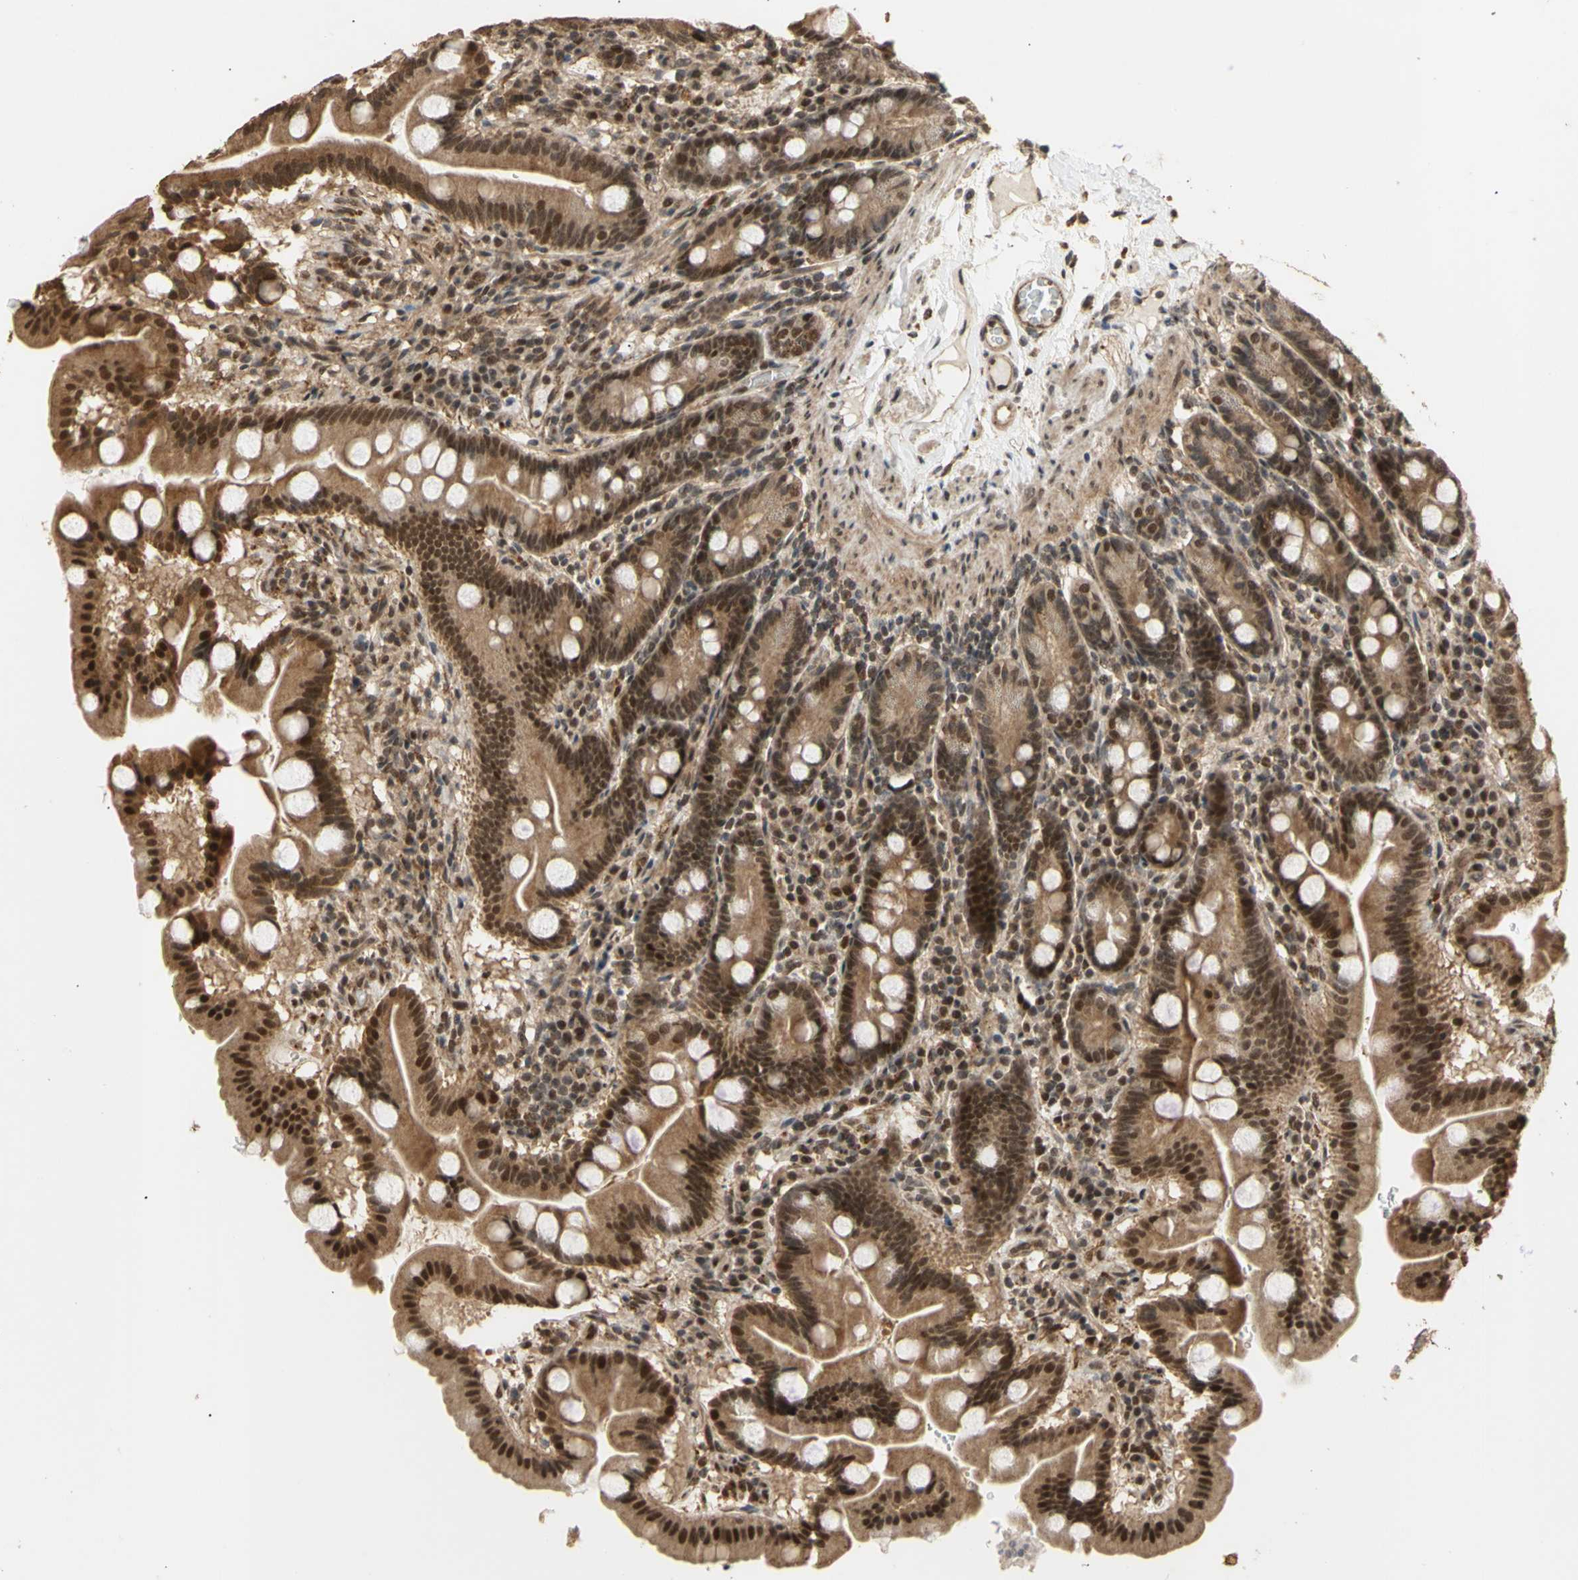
{"staining": {"intensity": "moderate", "quantity": ">75%", "location": "cytoplasmic/membranous,nuclear"}, "tissue": "duodenum", "cell_type": "Glandular cells", "image_type": "normal", "snomed": [{"axis": "morphology", "description": "Normal tissue, NOS"}, {"axis": "topography", "description": "Duodenum"}], "caption": "Normal duodenum was stained to show a protein in brown. There is medium levels of moderate cytoplasmic/membranous,nuclear positivity in approximately >75% of glandular cells. (DAB IHC, brown staining for protein, blue staining for nuclei).", "gene": "GTF2E2", "patient": {"sex": "male", "age": 50}}